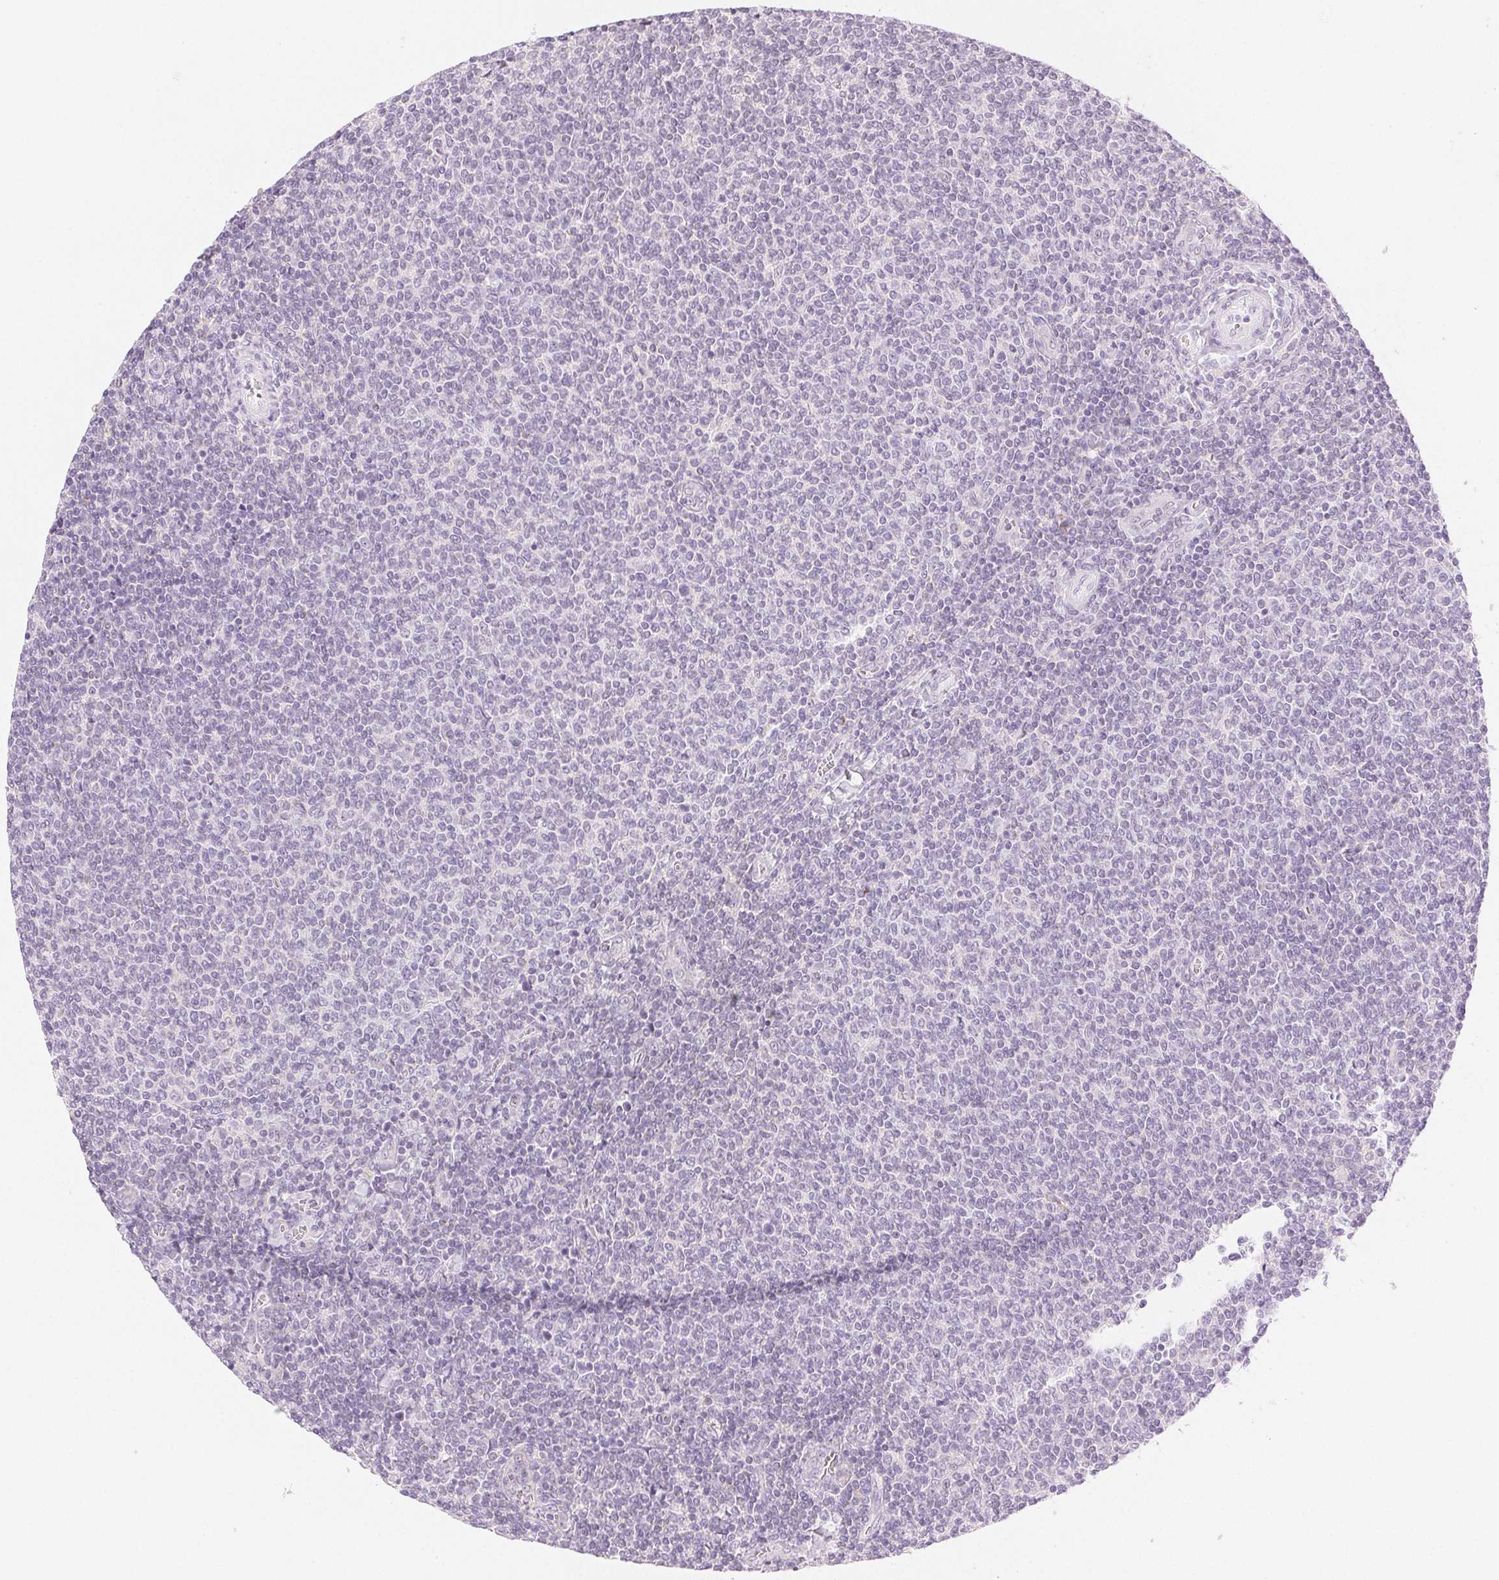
{"staining": {"intensity": "negative", "quantity": "none", "location": "none"}, "tissue": "lymphoma", "cell_type": "Tumor cells", "image_type": "cancer", "snomed": [{"axis": "morphology", "description": "Malignant lymphoma, non-Hodgkin's type, Low grade"}, {"axis": "topography", "description": "Lymph node"}], "caption": "Tumor cells are negative for protein expression in human lymphoma. (Immunohistochemistry, brightfield microscopy, high magnification).", "gene": "SLC5A2", "patient": {"sex": "male", "age": 52}}